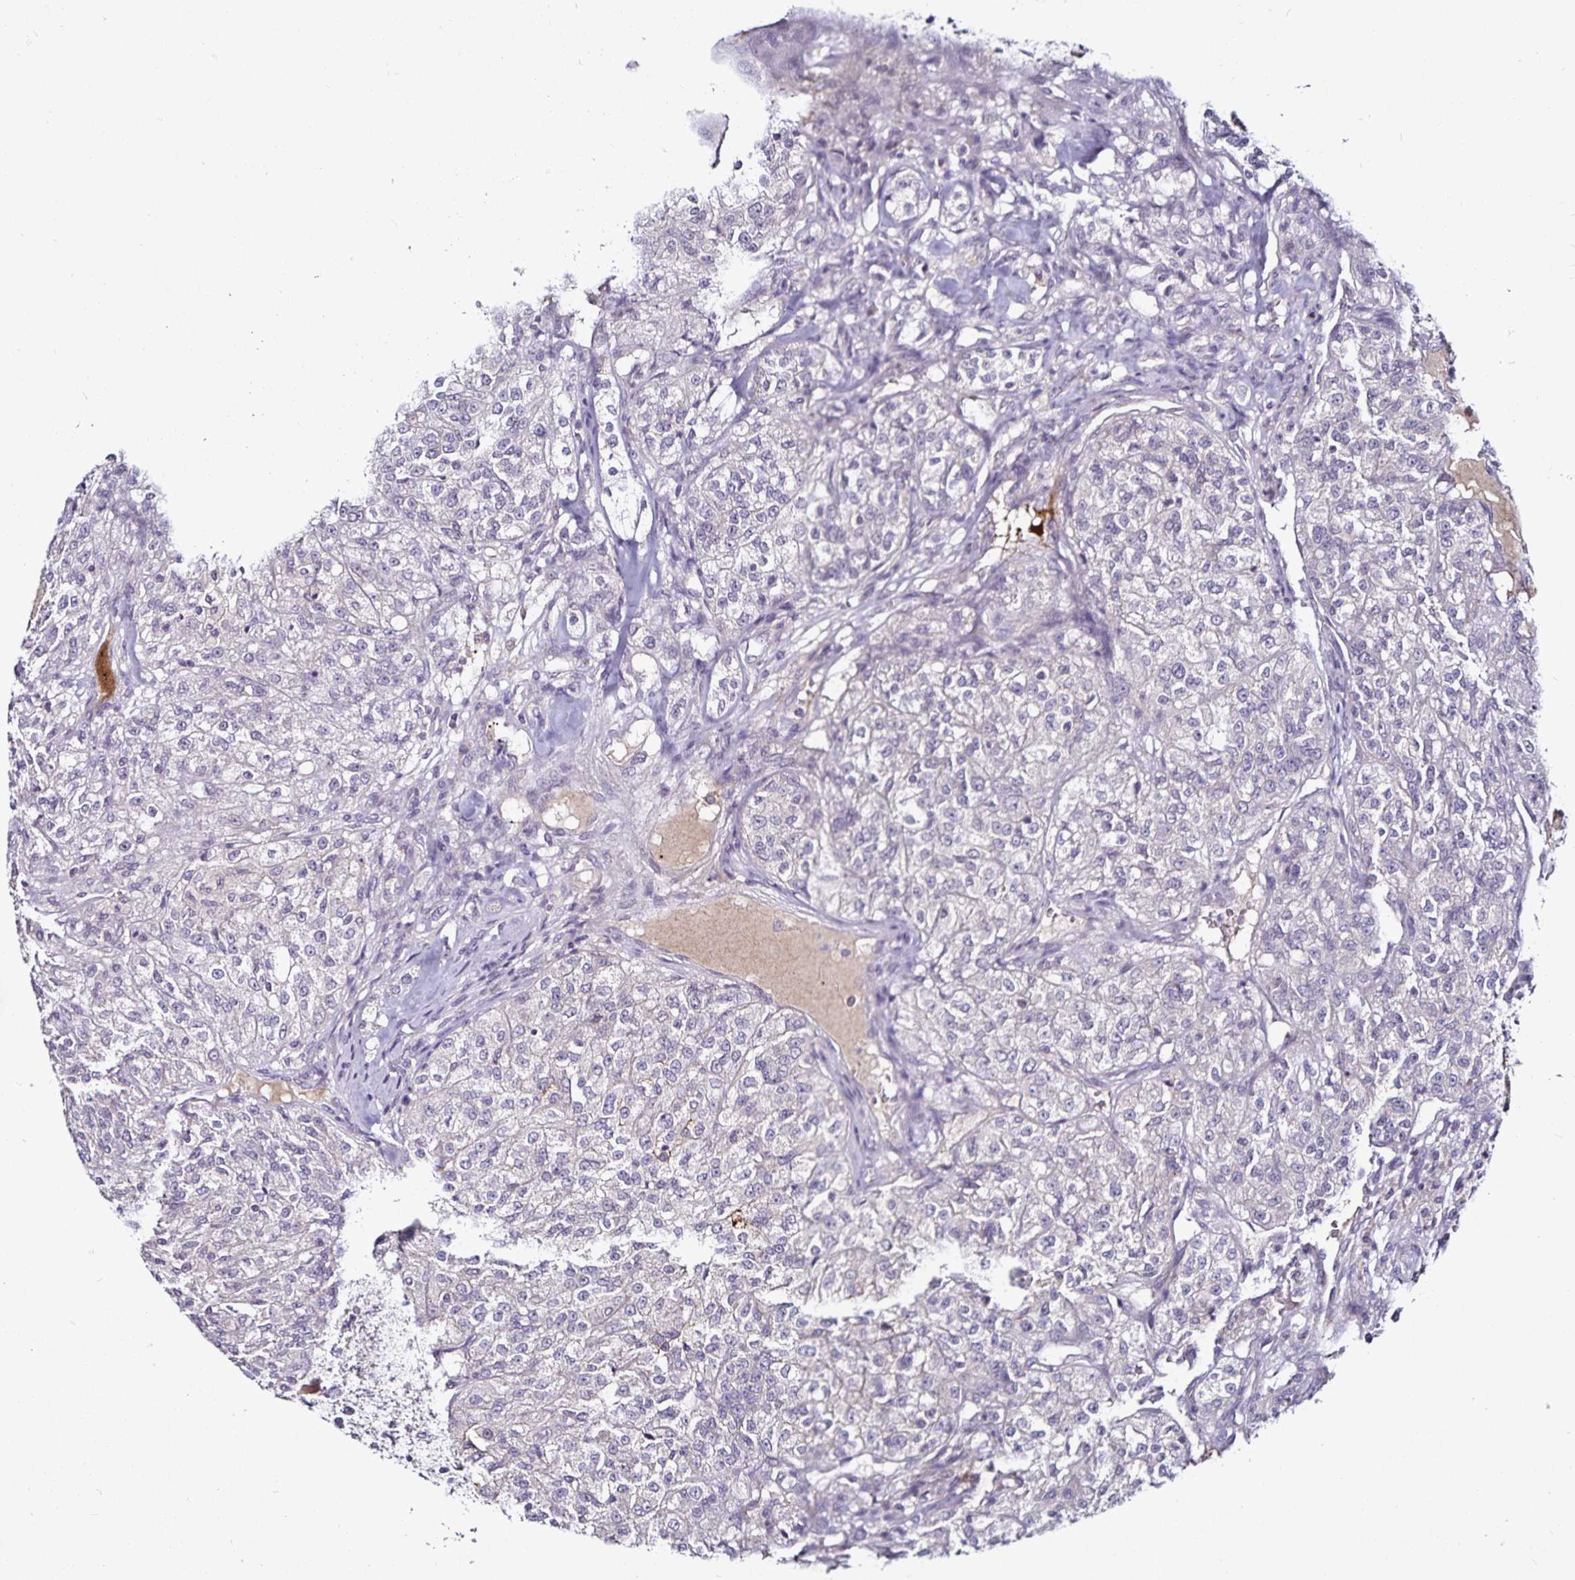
{"staining": {"intensity": "negative", "quantity": "none", "location": "none"}, "tissue": "renal cancer", "cell_type": "Tumor cells", "image_type": "cancer", "snomed": [{"axis": "morphology", "description": "Adenocarcinoma, NOS"}, {"axis": "topography", "description": "Kidney"}], "caption": "Histopathology image shows no protein expression in tumor cells of adenocarcinoma (renal) tissue.", "gene": "ACSL5", "patient": {"sex": "female", "age": 63}}